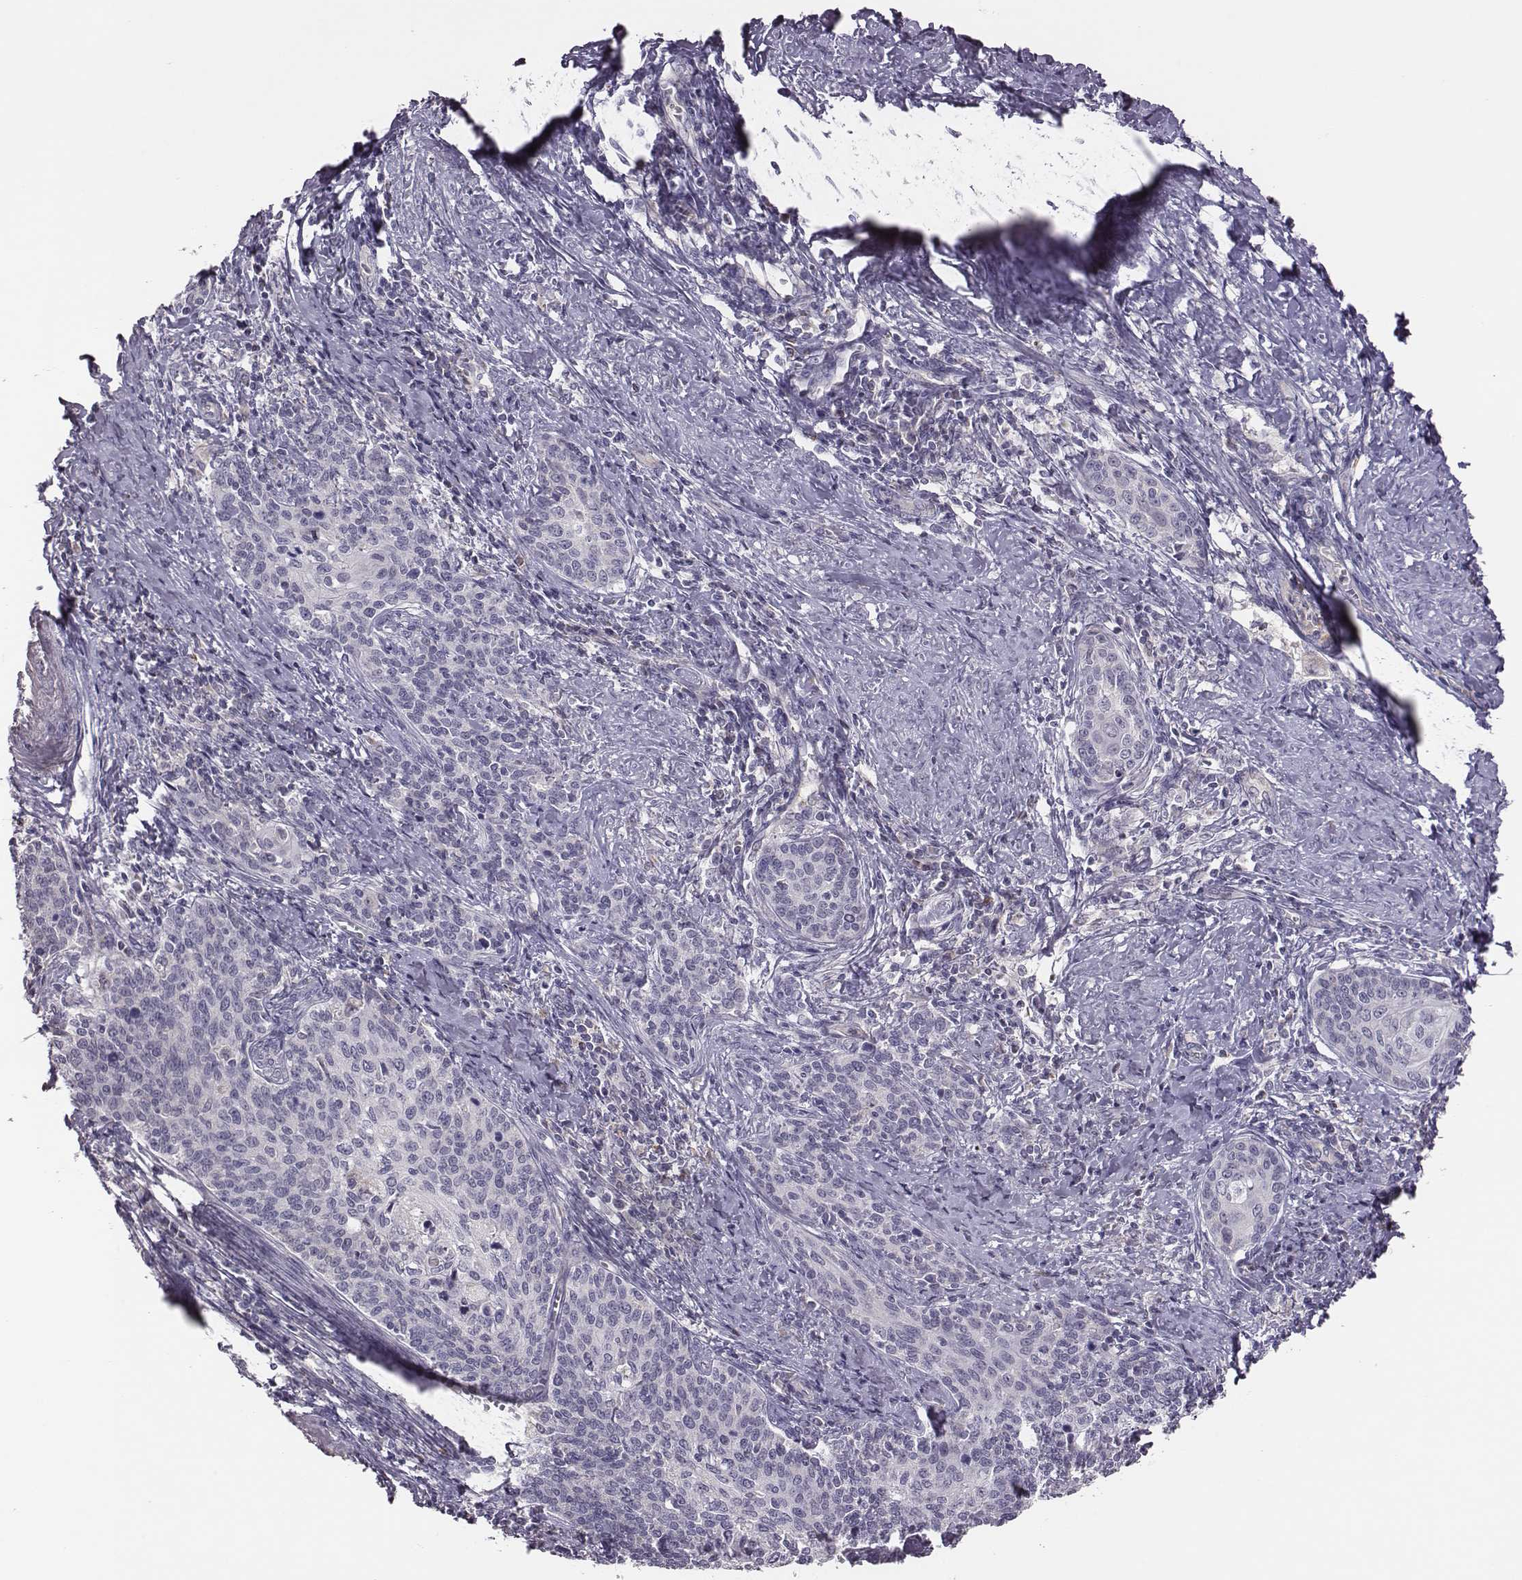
{"staining": {"intensity": "negative", "quantity": "none", "location": "none"}, "tissue": "cervical cancer", "cell_type": "Tumor cells", "image_type": "cancer", "snomed": [{"axis": "morphology", "description": "Squamous cell carcinoma, NOS"}, {"axis": "topography", "description": "Cervix"}], "caption": "High magnification brightfield microscopy of cervical squamous cell carcinoma stained with DAB (3,3'-diaminobenzidine) (brown) and counterstained with hematoxylin (blue): tumor cells show no significant positivity.", "gene": "KMO", "patient": {"sex": "female", "age": 39}}